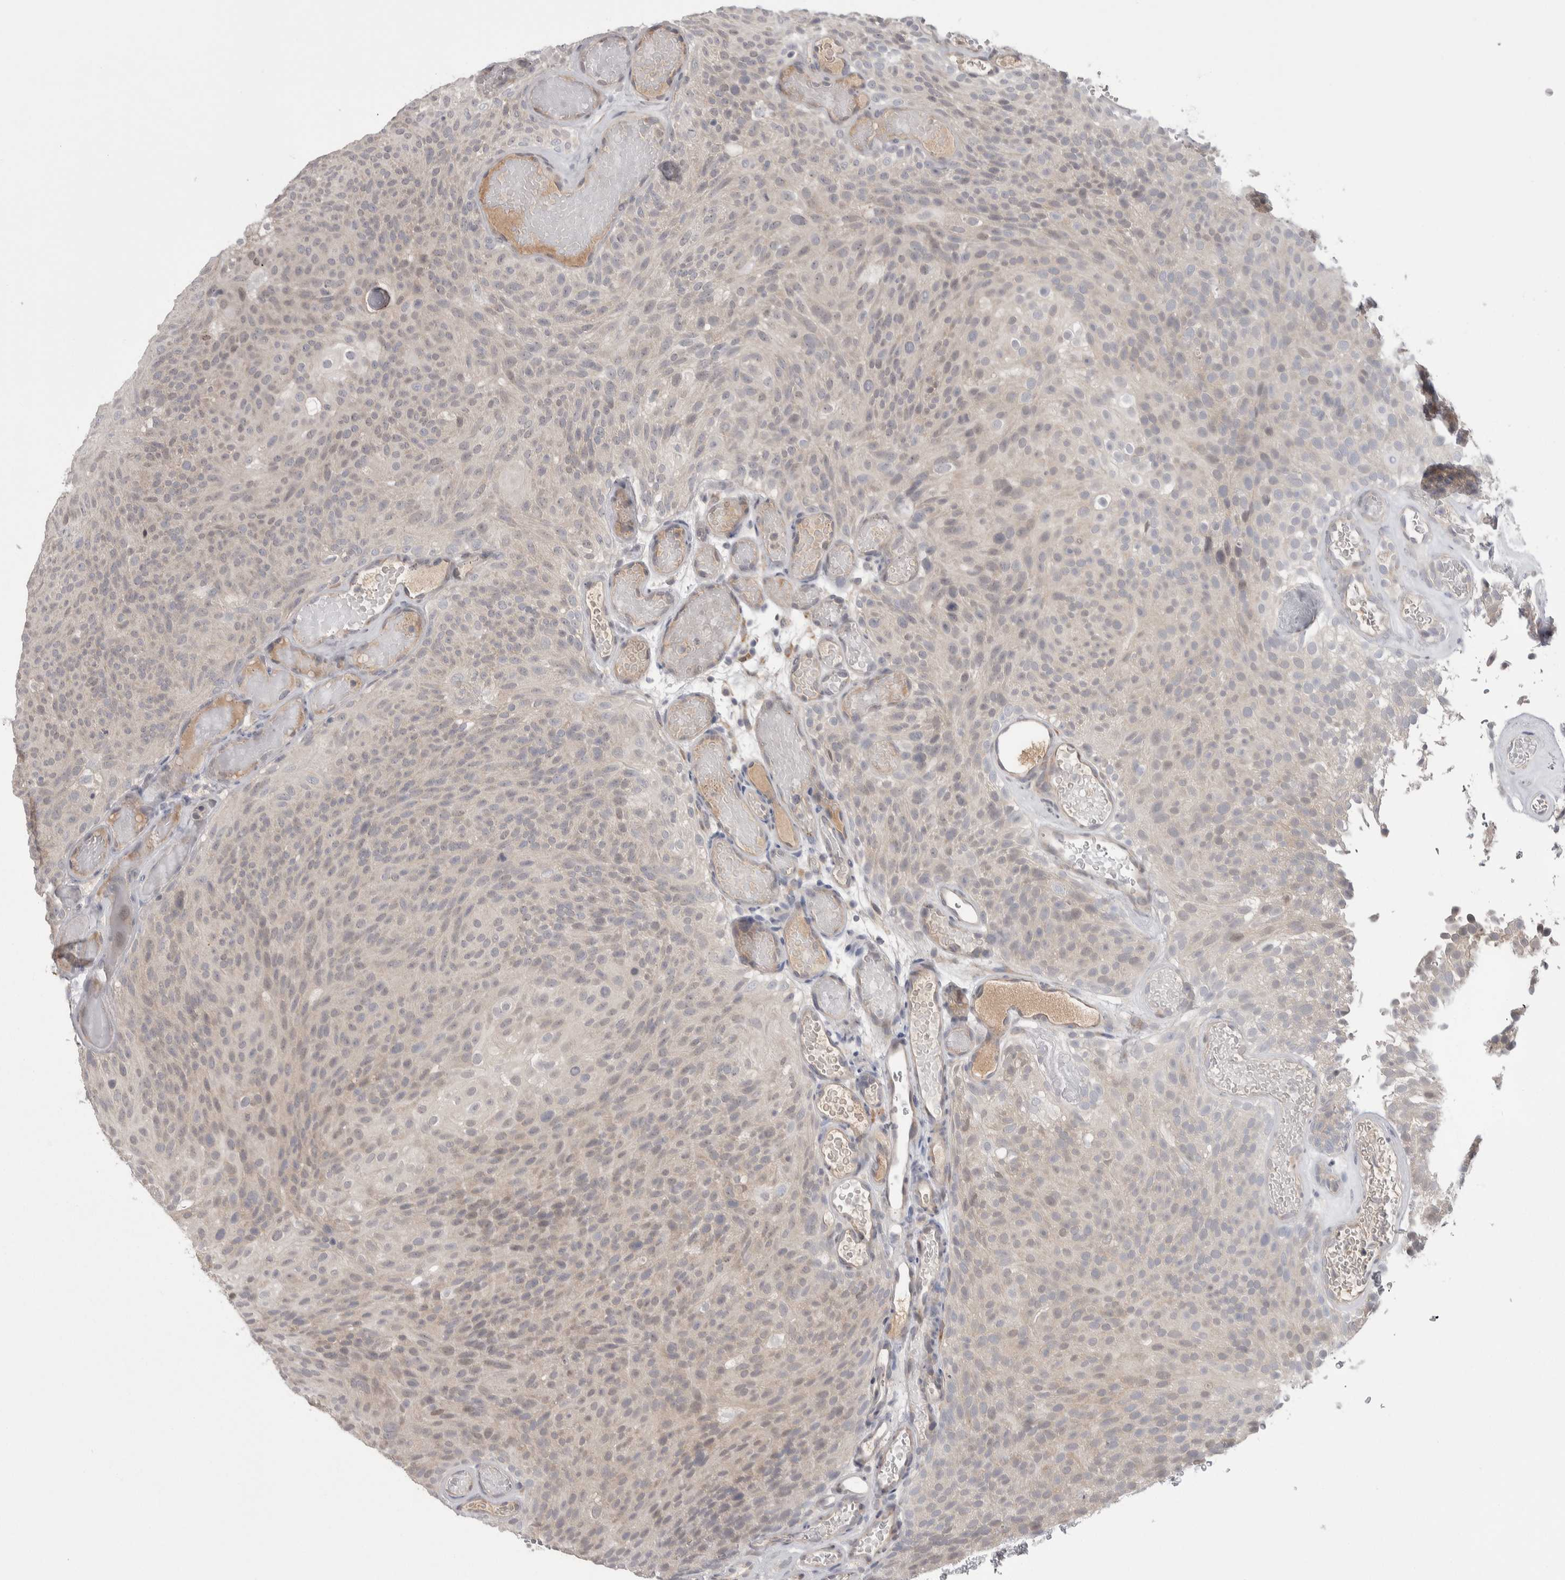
{"staining": {"intensity": "weak", "quantity": "<25%", "location": "nuclear"}, "tissue": "urothelial cancer", "cell_type": "Tumor cells", "image_type": "cancer", "snomed": [{"axis": "morphology", "description": "Urothelial carcinoma, Low grade"}, {"axis": "topography", "description": "Urinary bladder"}], "caption": "Immunohistochemistry of human urothelial cancer exhibits no expression in tumor cells.", "gene": "CUL2", "patient": {"sex": "male", "age": 78}}